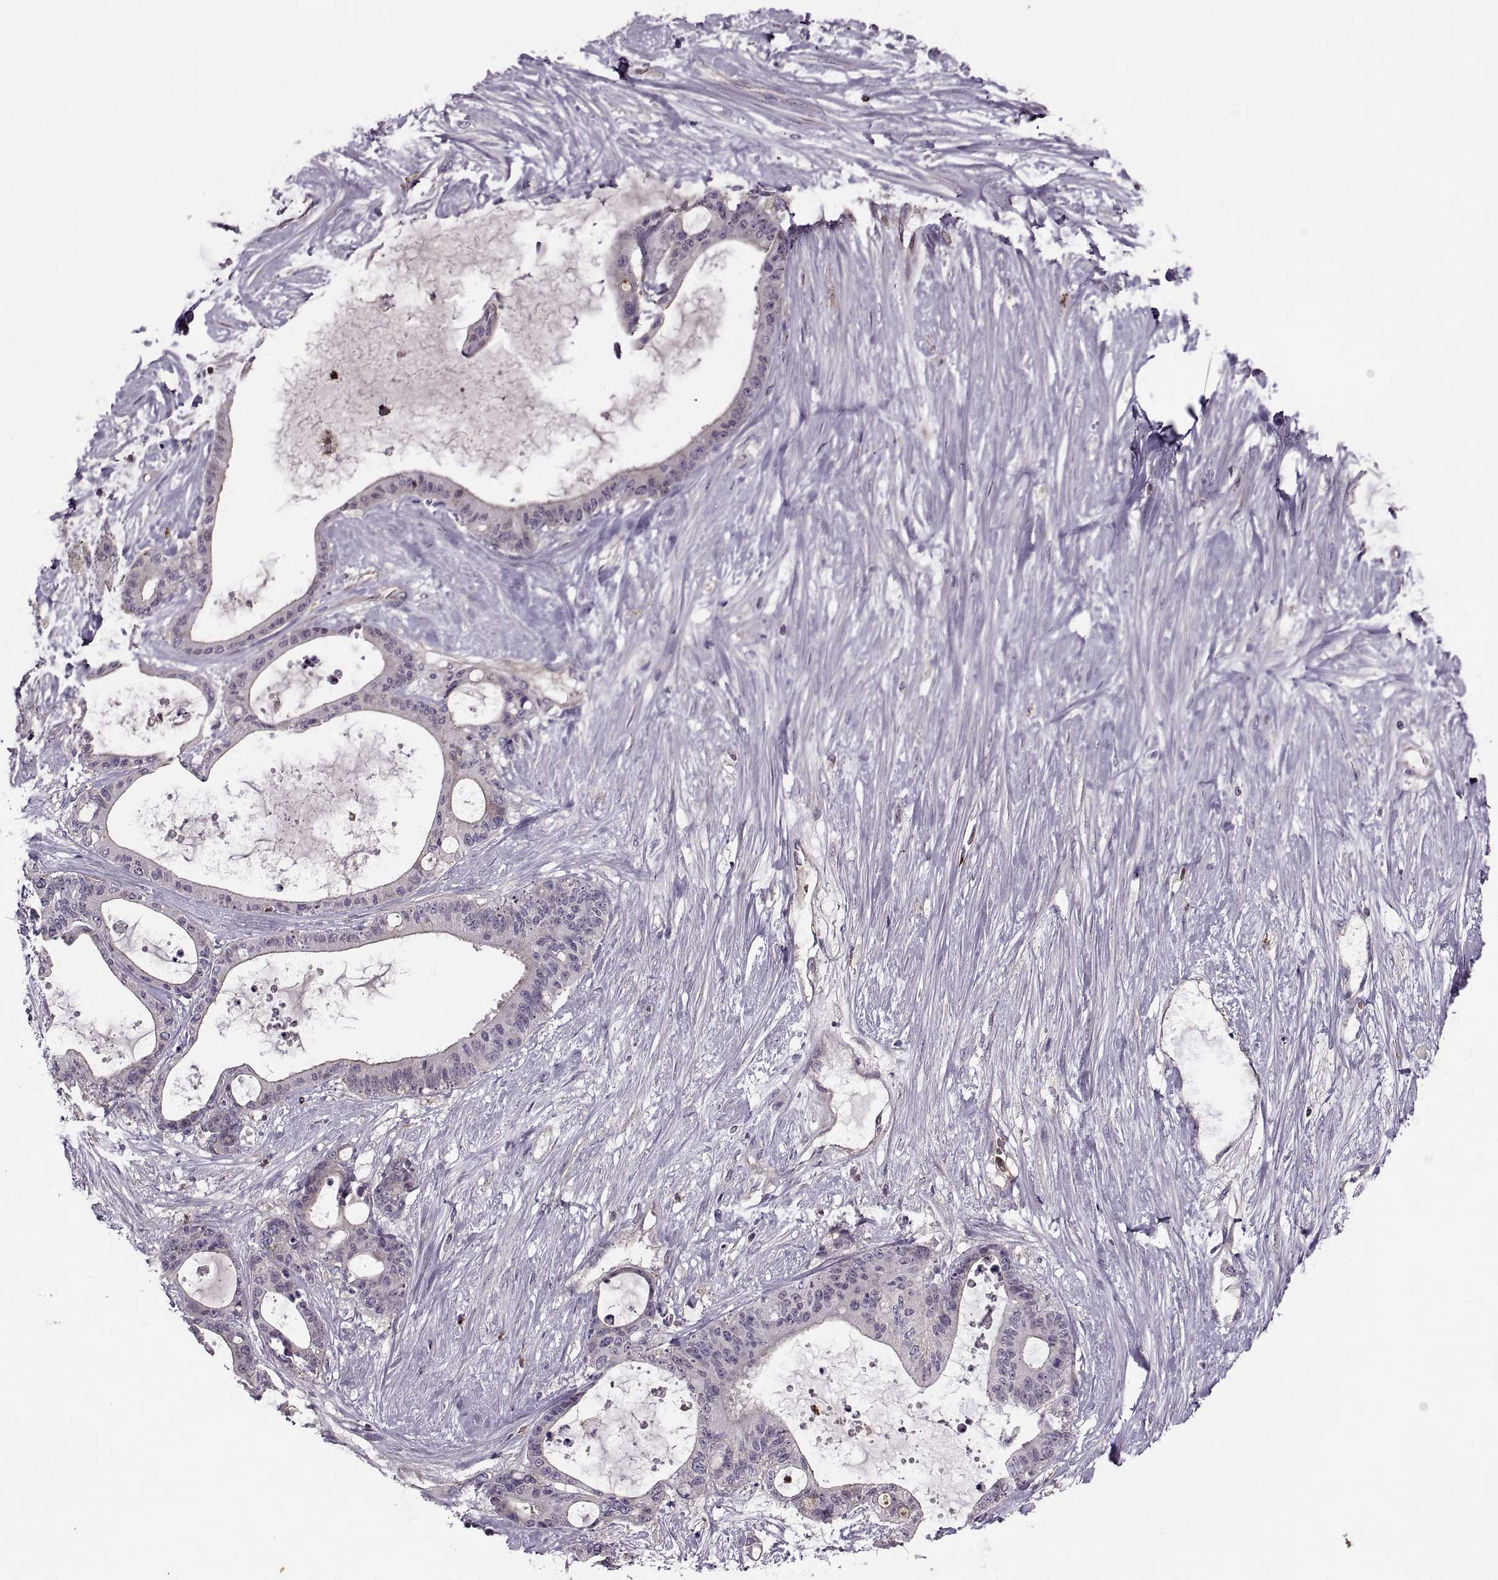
{"staining": {"intensity": "negative", "quantity": "none", "location": "none"}, "tissue": "liver cancer", "cell_type": "Tumor cells", "image_type": "cancer", "snomed": [{"axis": "morphology", "description": "Normal tissue, NOS"}, {"axis": "morphology", "description": "Cholangiocarcinoma"}, {"axis": "topography", "description": "Liver"}, {"axis": "topography", "description": "Peripheral nerve tissue"}], "caption": "Immunohistochemistry of liver cholangiocarcinoma reveals no positivity in tumor cells. Brightfield microscopy of immunohistochemistry (IHC) stained with DAB (brown) and hematoxylin (blue), captured at high magnification.", "gene": "SLC2A3", "patient": {"sex": "female", "age": 73}}